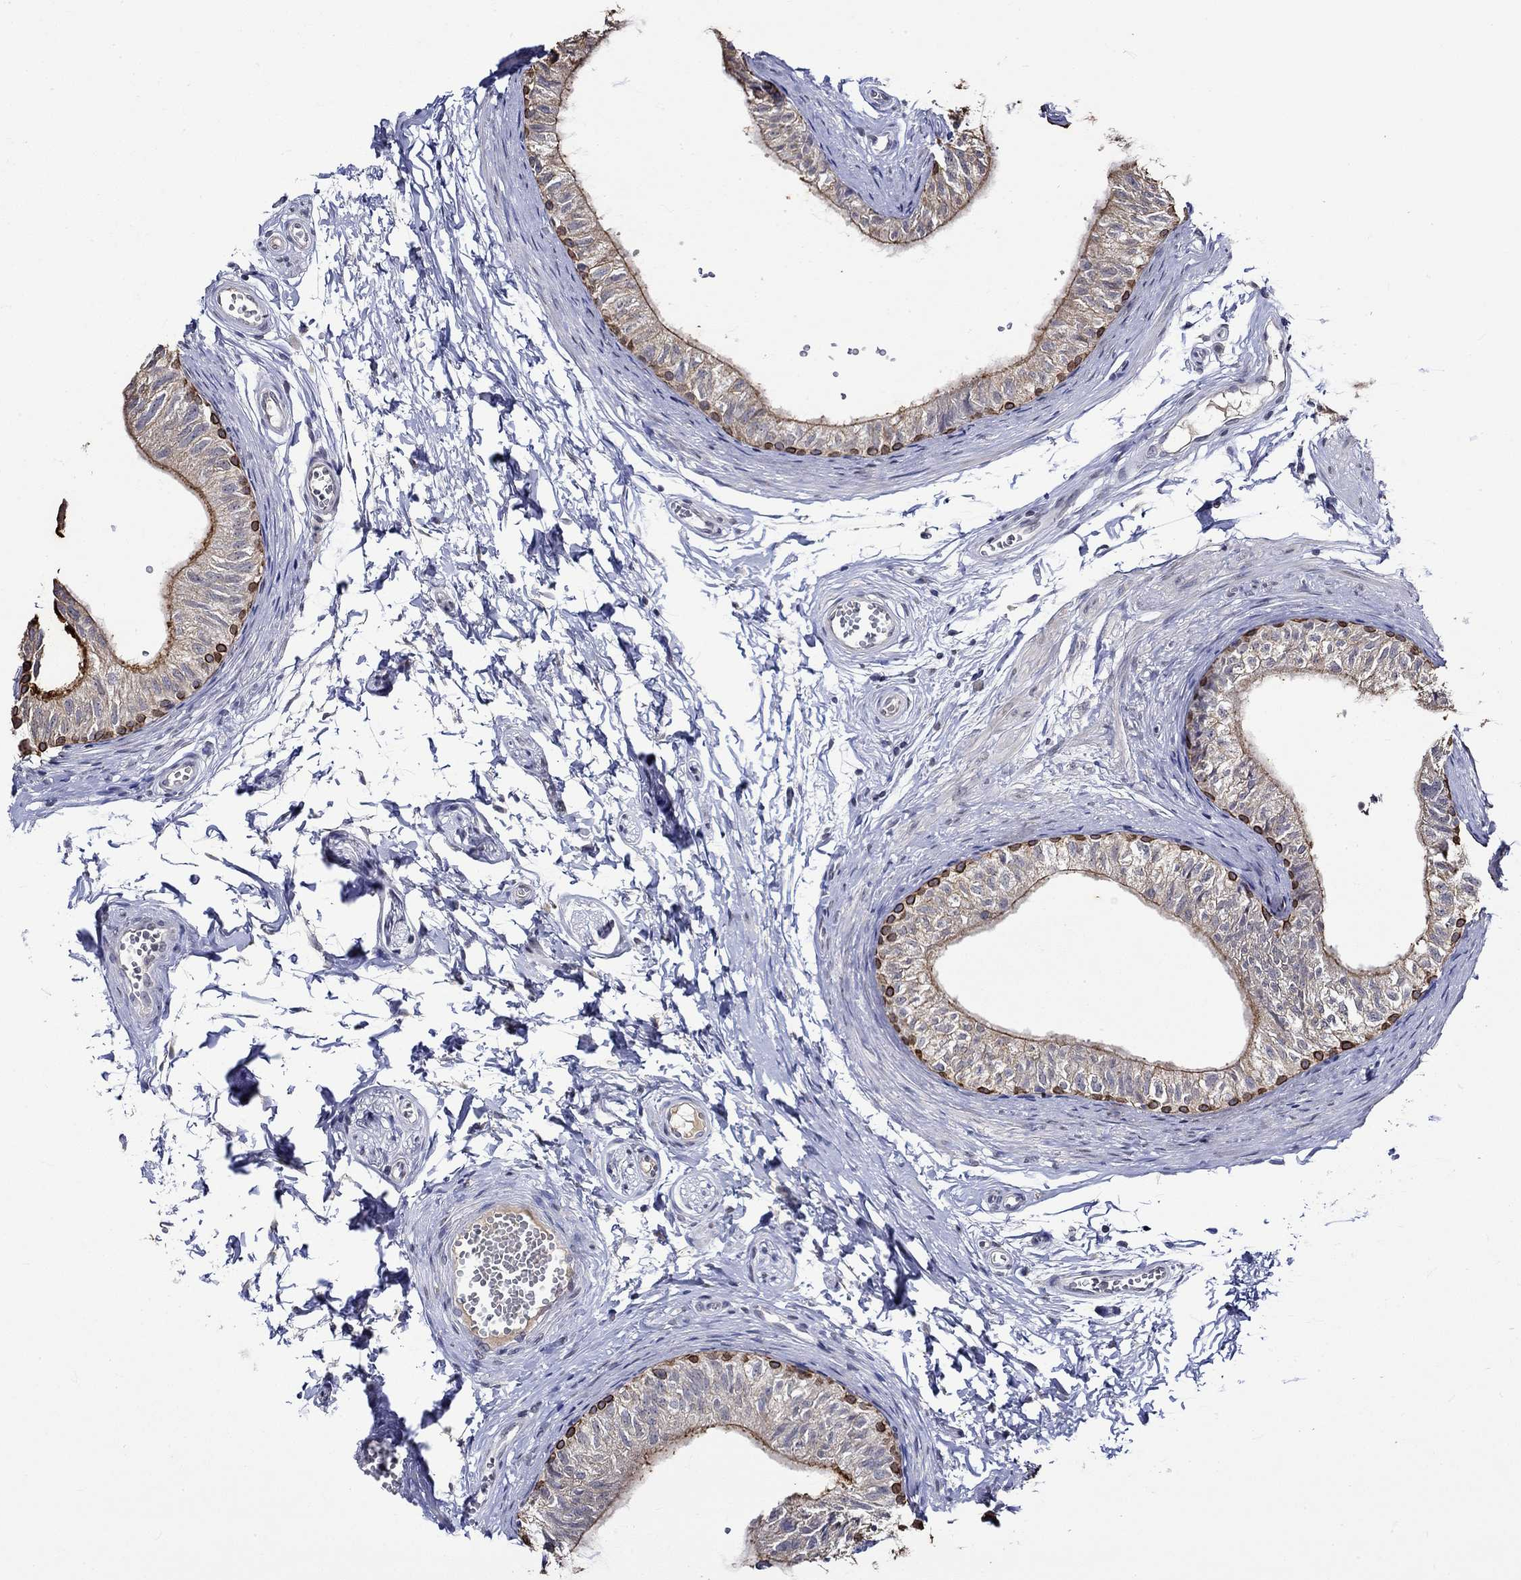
{"staining": {"intensity": "strong", "quantity": "<25%", "location": "cytoplasmic/membranous"}, "tissue": "epididymis", "cell_type": "Glandular cells", "image_type": "normal", "snomed": [{"axis": "morphology", "description": "Normal tissue, NOS"}, {"axis": "topography", "description": "Epididymis"}], "caption": "A brown stain highlights strong cytoplasmic/membranous expression of a protein in glandular cells of normal epididymis.", "gene": "DDX3Y", "patient": {"sex": "male", "age": 22}}